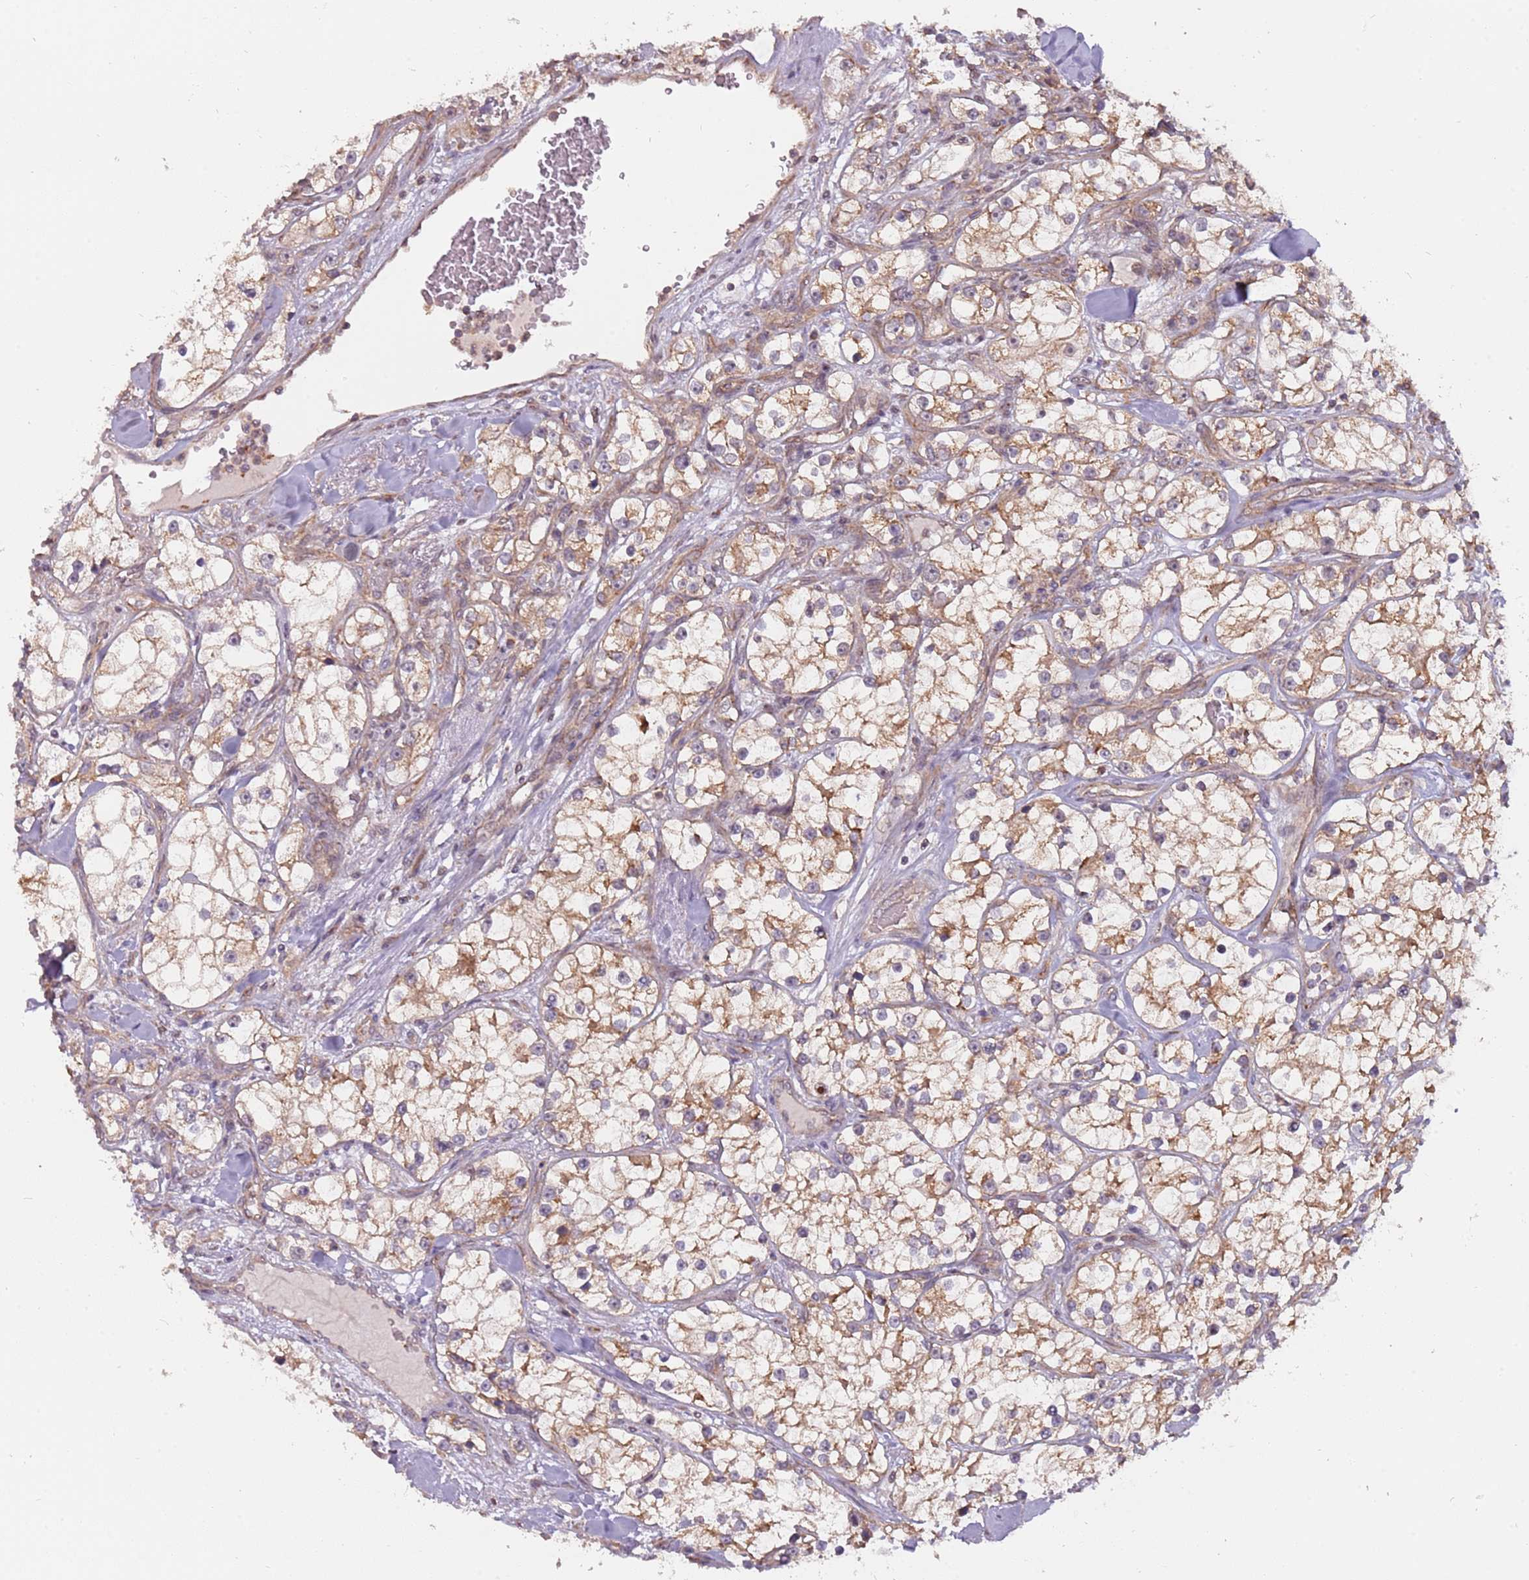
{"staining": {"intensity": "moderate", "quantity": ">75%", "location": "cytoplasmic/membranous"}, "tissue": "renal cancer", "cell_type": "Tumor cells", "image_type": "cancer", "snomed": [{"axis": "morphology", "description": "Adenocarcinoma, NOS"}, {"axis": "topography", "description": "Kidney"}], "caption": "This is a photomicrograph of immunohistochemistry staining of renal cancer (adenocarcinoma), which shows moderate staining in the cytoplasmic/membranous of tumor cells.", "gene": "RNF181", "patient": {"sex": "male", "age": 77}}